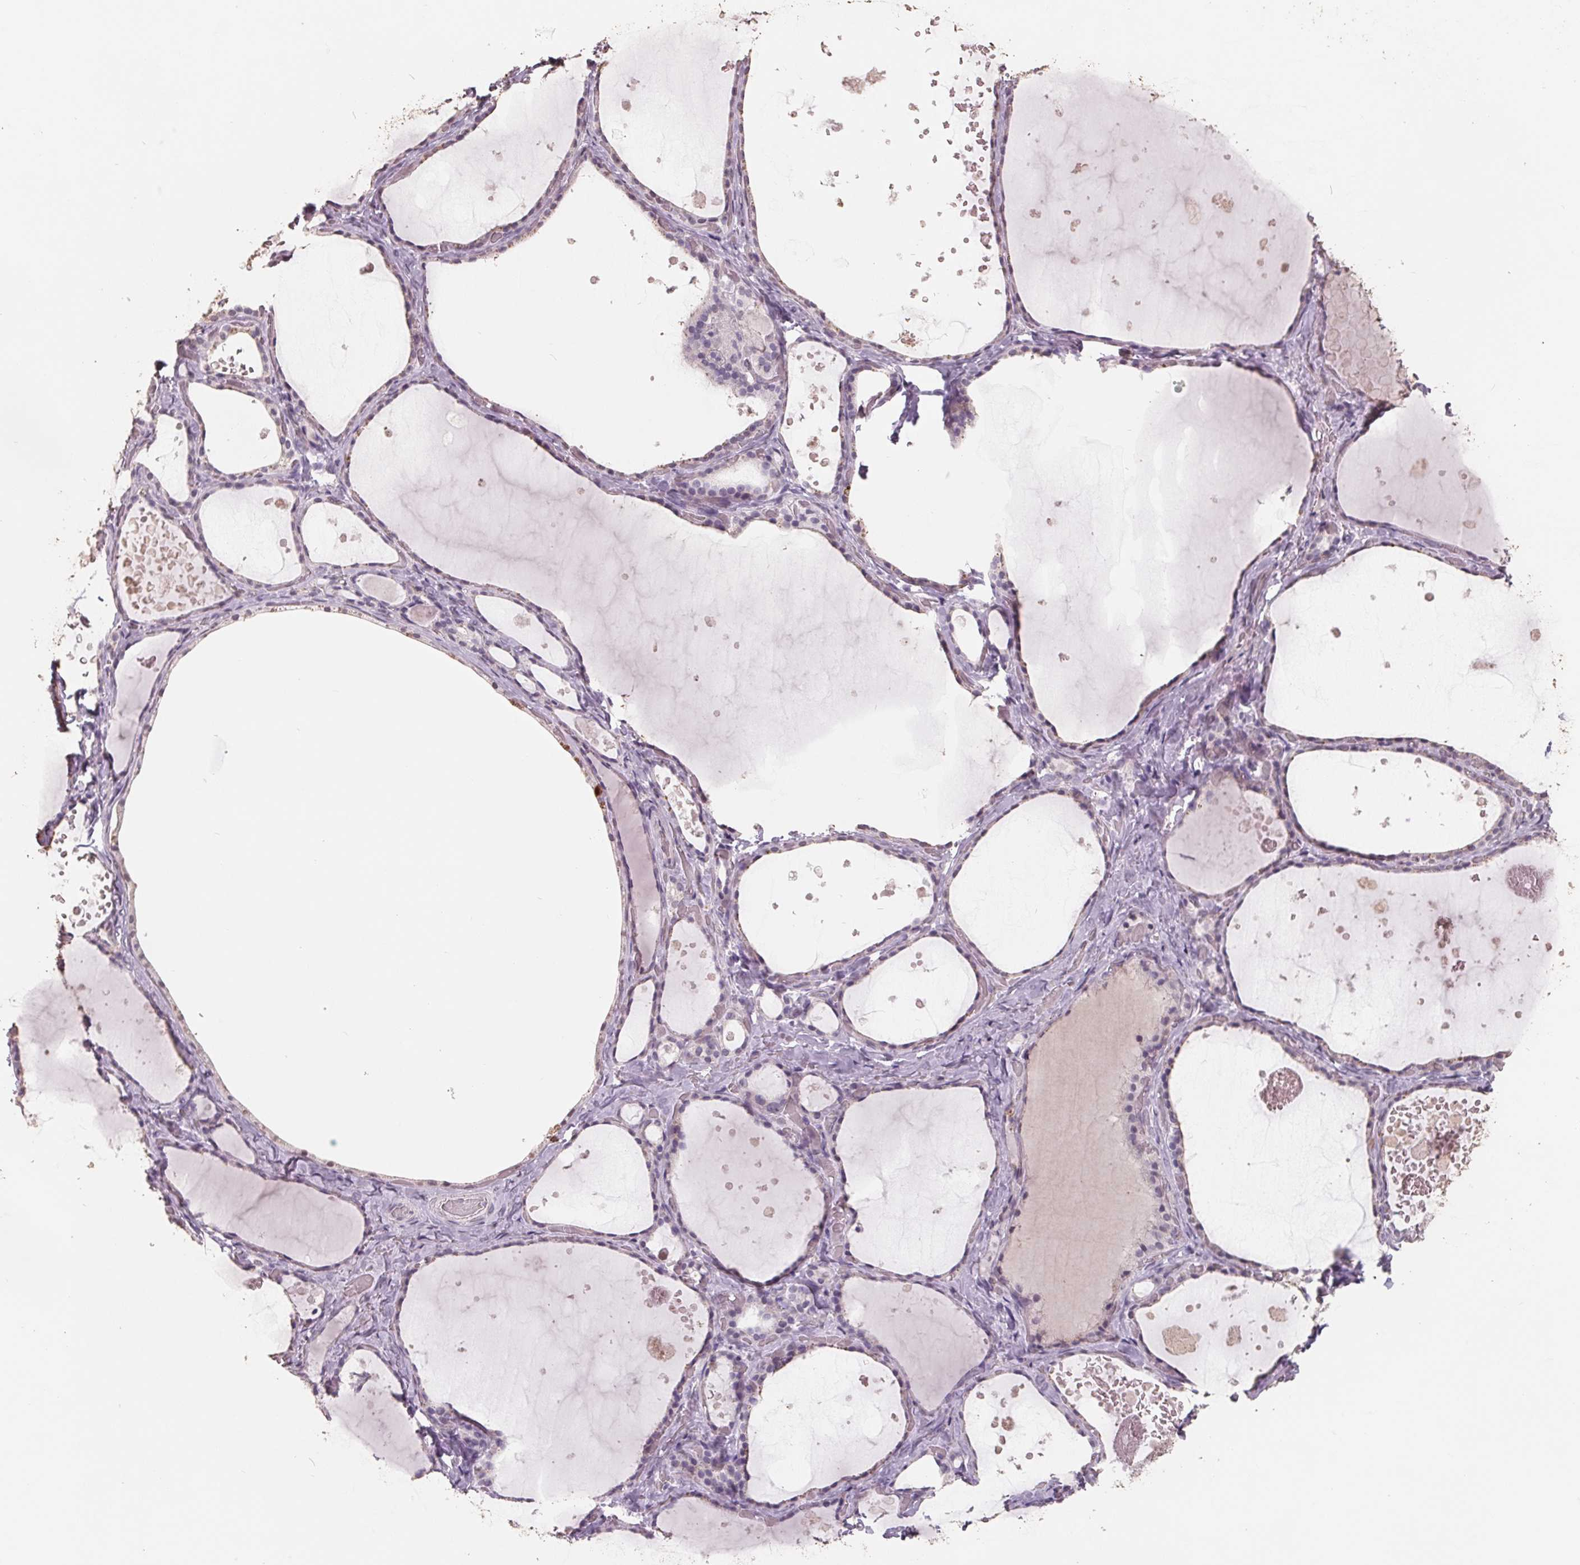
{"staining": {"intensity": "weak", "quantity": "<25%", "location": "cytoplasmic/membranous,nuclear"}, "tissue": "thyroid gland", "cell_type": "Glandular cells", "image_type": "normal", "snomed": [{"axis": "morphology", "description": "Normal tissue, NOS"}, {"axis": "topography", "description": "Thyroid gland"}], "caption": "Immunohistochemistry of benign thyroid gland exhibits no positivity in glandular cells. (Brightfield microscopy of DAB (3,3'-diaminobenzidine) IHC at high magnification).", "gene": "FTCD", "patient": {"sex": "female", "age": 56}}